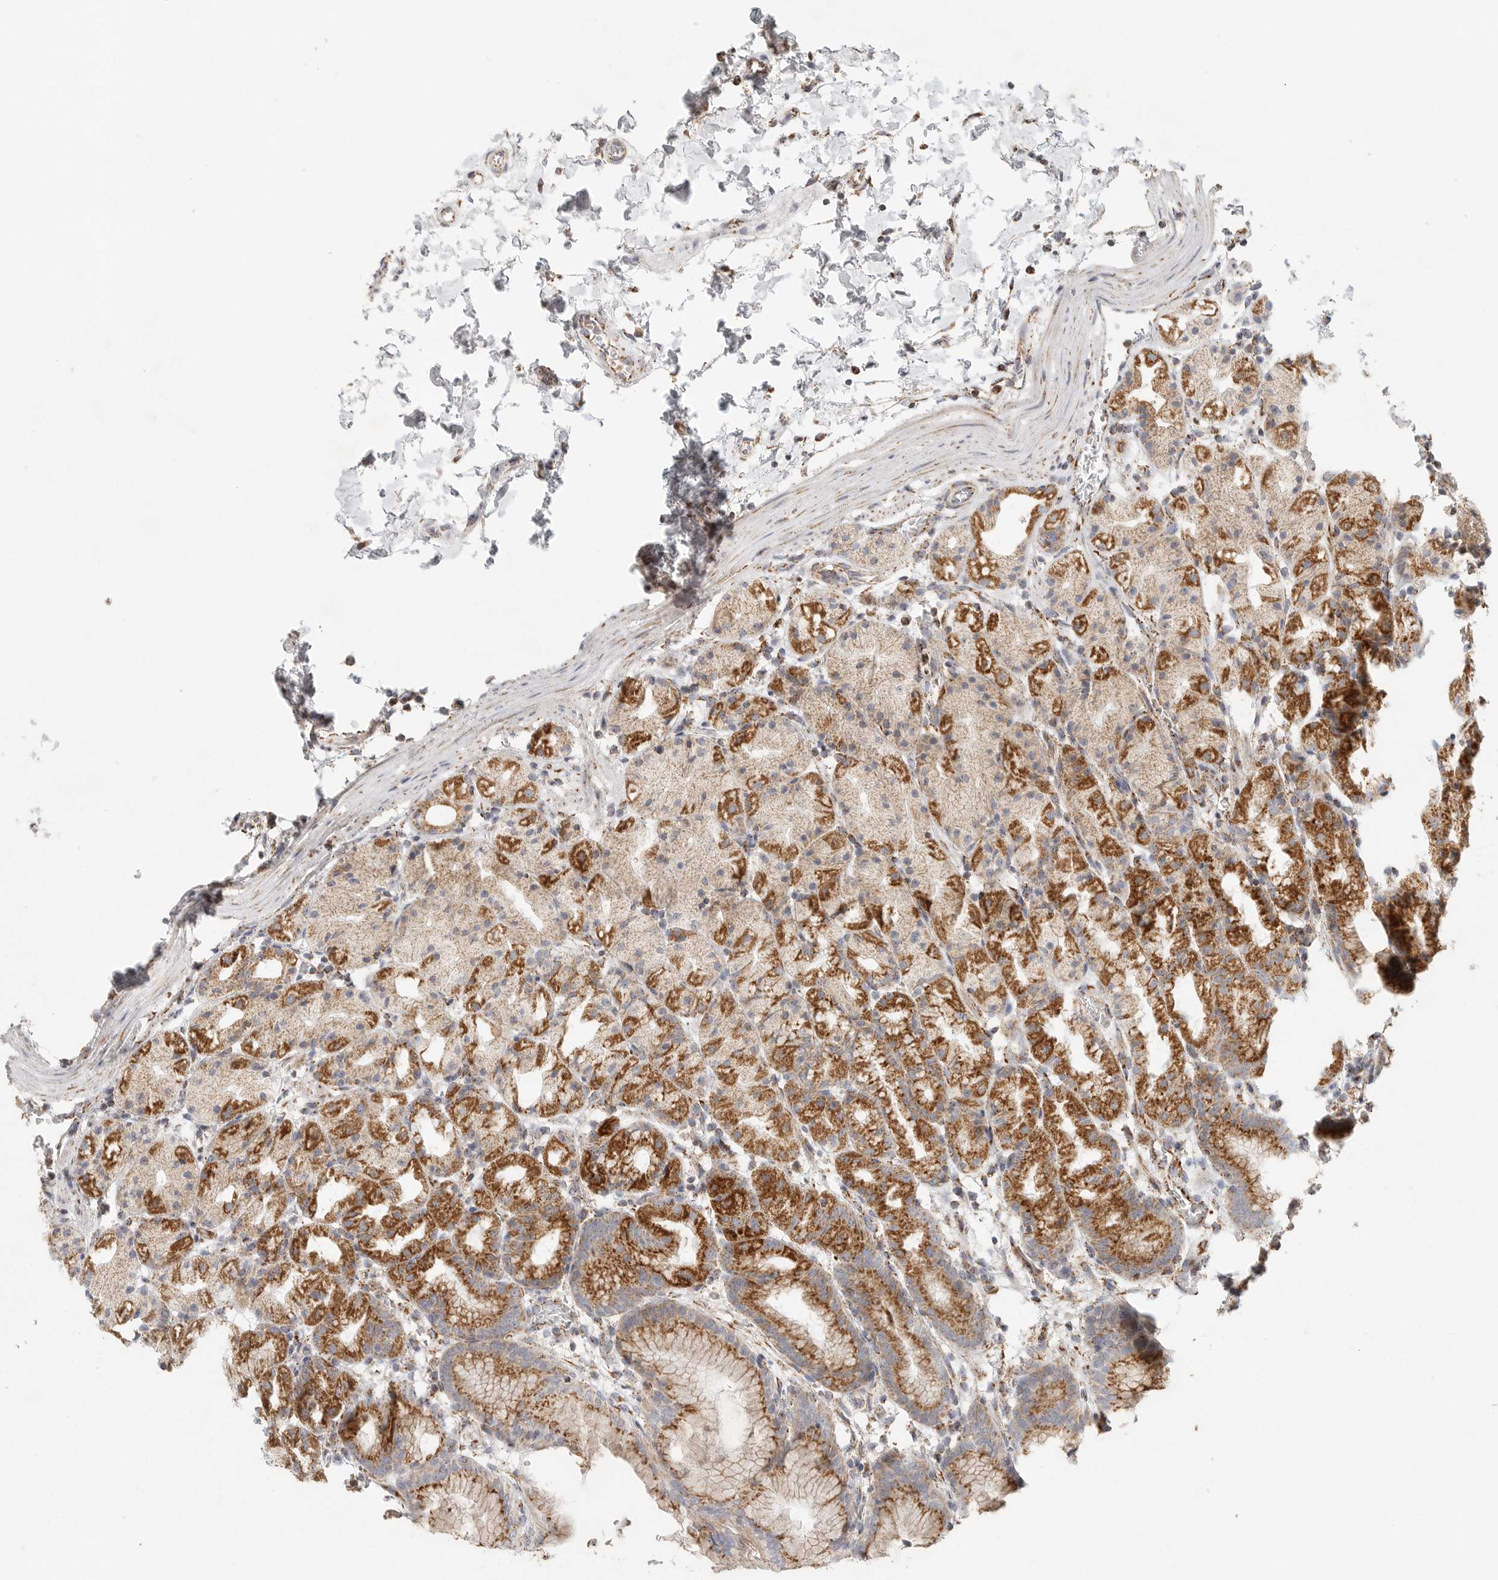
{"staining": {"intensity": "moderate", "quantity": ">75%", "location": "cytoplasmic/membranous"}, "tissue": "stomach", "cell_type": "Glandular cells", "image_type": "normal", "snomed": [{"axis": "morphology", "description": "Normal tissue, NOS"}, {"axis": "topography", "description": "Stomach, upper"}], "caption": "Brown immunohistochemical staining in benign stomach reveals moderate cytoplasmic/membranous staining in approximately >75% of glandular cells. The staining is performed using DAB (3,3'-diaminobenzidine) brown chromogen to label protein expression. The nuclei are counter-stained blue using hematoxylin.", "gene": "SLC25A26", "patient": {"sex": "male", "age": 48}}